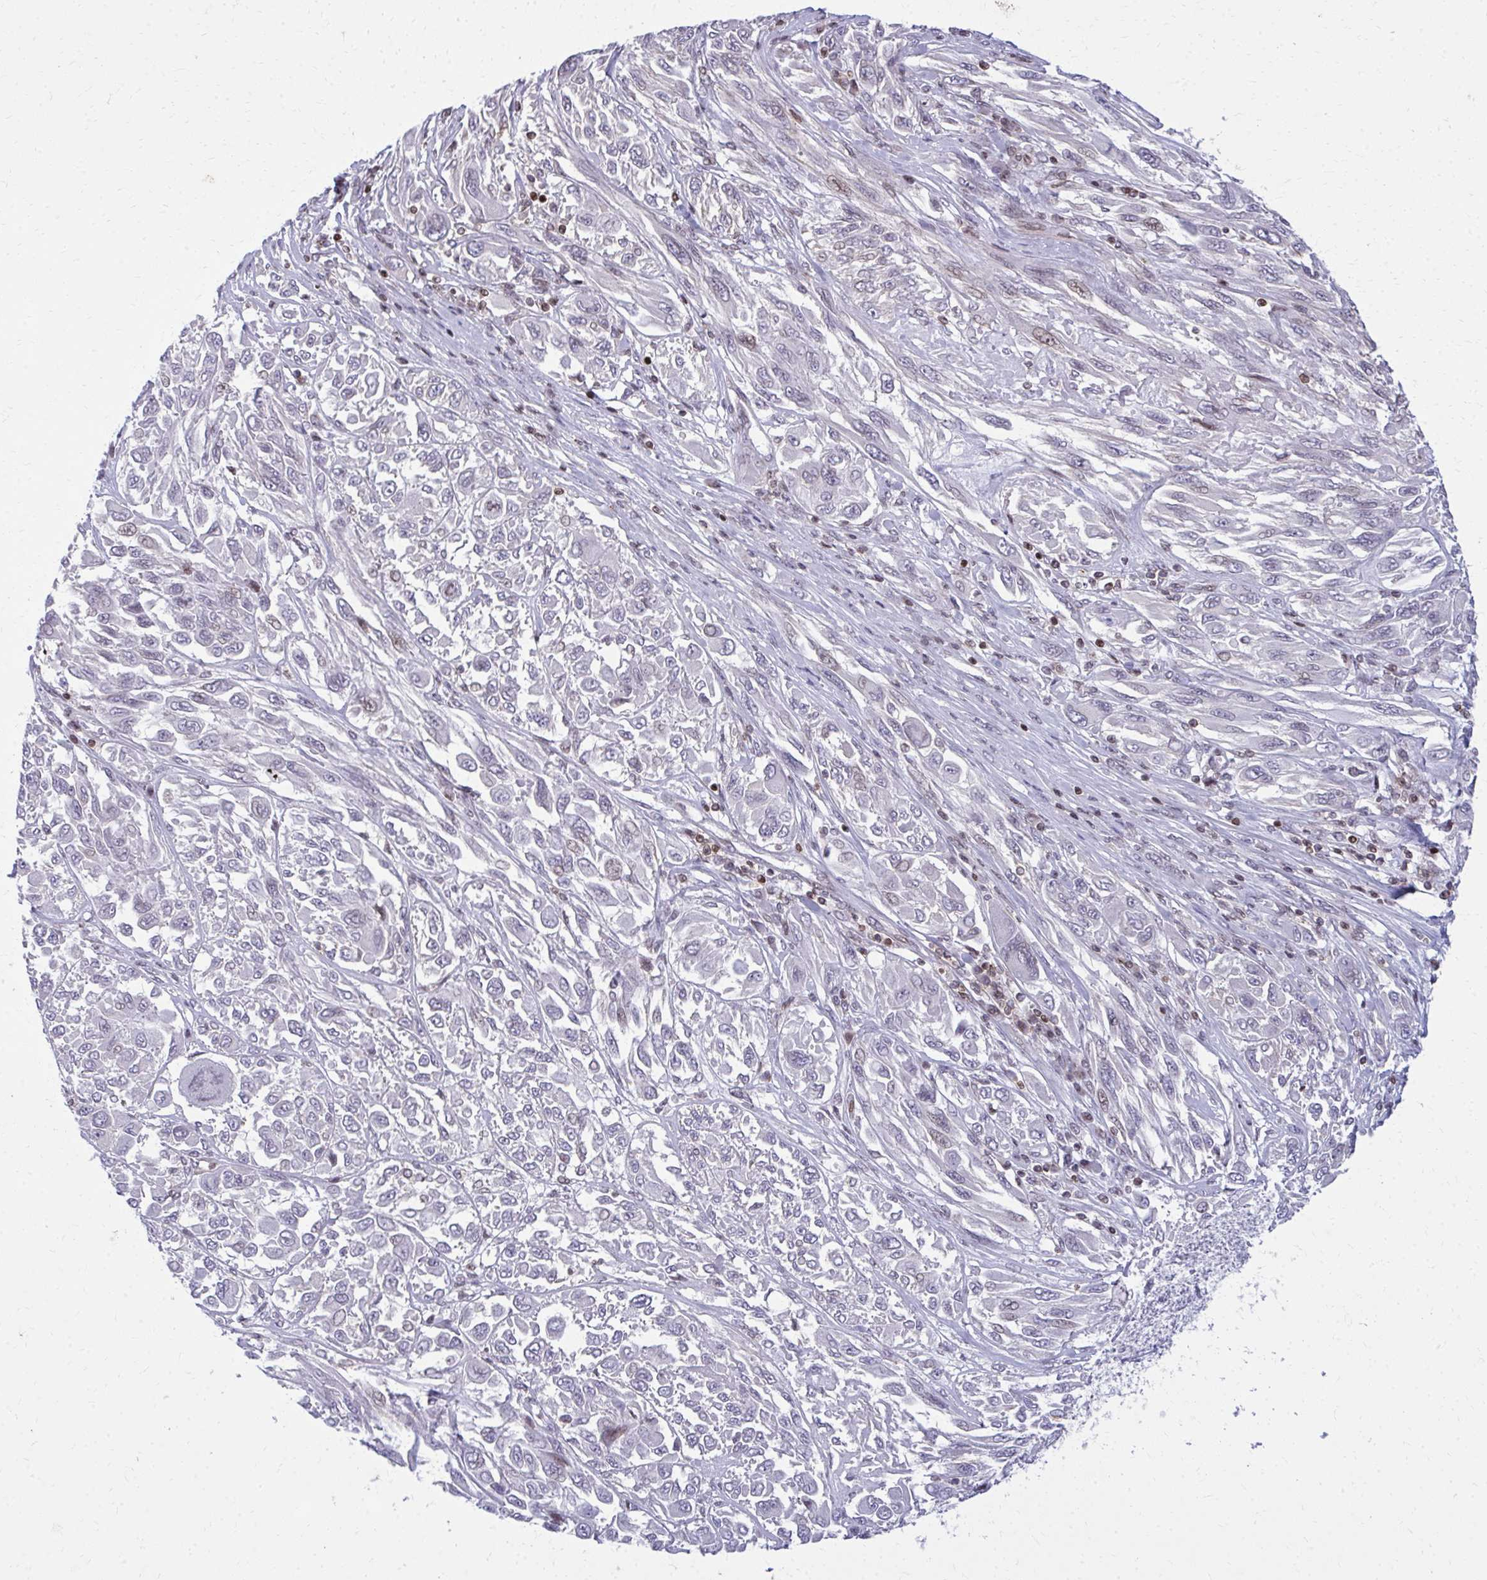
{"staining": {"intensity": "negative", "quantity": "none", "location": "none"}, "tissue": "melanoma", "cell_type": "Tumor cells", "image_type": "cancer", "snomed": [{"axis": "morphology", "description": "Malignant melanoma, NOS"}, {"axis": "topography", "description": "Skin"}], "caption": "The micrograph demonstrates no significant expression in tumor cells of malignant melanoma. (DAB (3,3'-diaminobenzidine) immunohistochemistry (IHC), high magnification).", "gene": "AP5M1", "patient": {"sex": "female", "age": 91}}